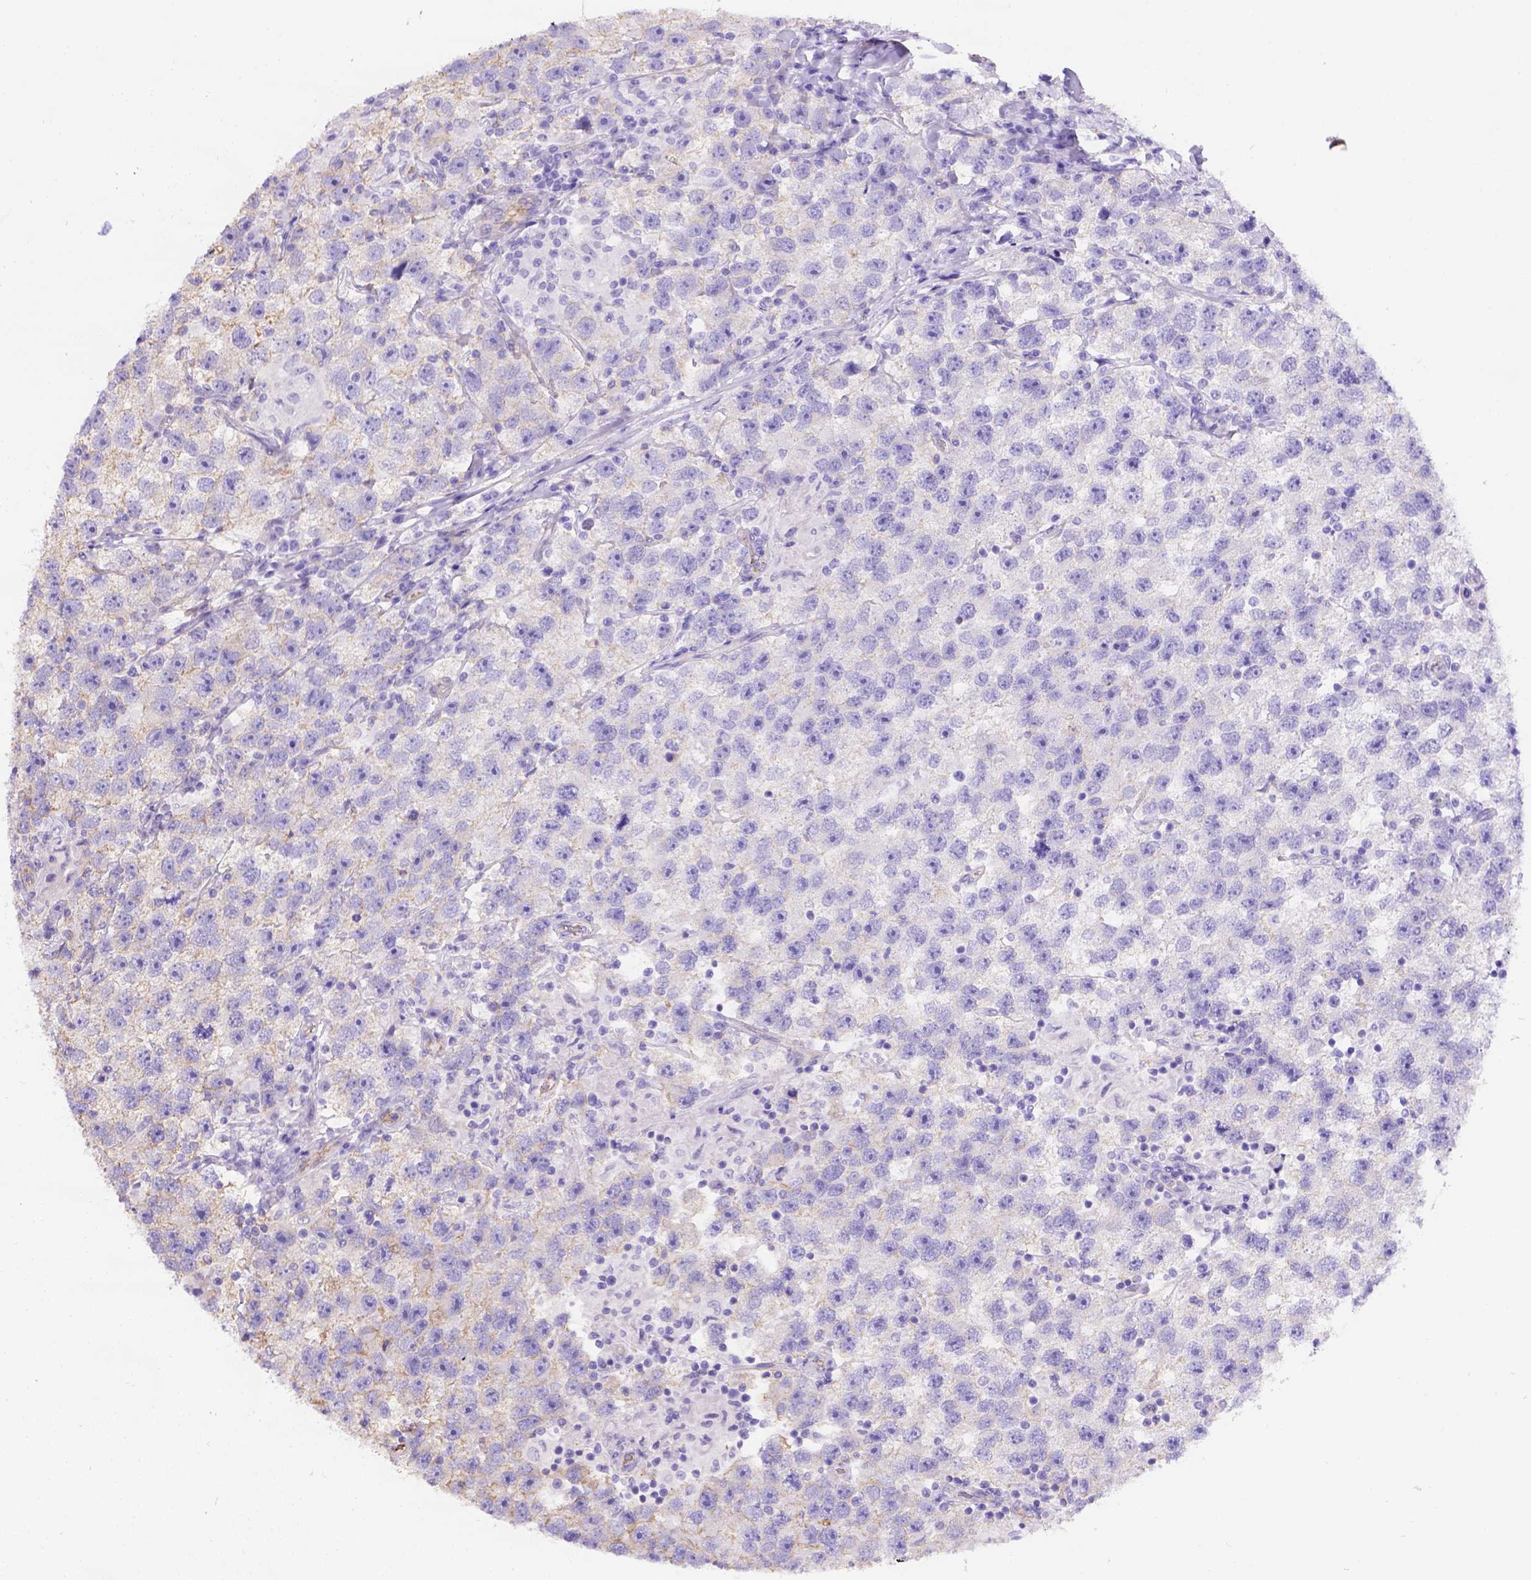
{"staining": {"intensity": "weak", "quantity": "25%-75%", "location": "cytoplasmic/membranous"}, "tissue": "testis cancer", "cell_type": "Tumor cells", "image_type": "cancer", "snomed": [{"axis": "morphology", "description": "Seminoma, NOS"}, {"axis": "topography", "description": "Testis"}], "caption": "Testis seminoma stained with a protein marker exhibits weak staining in tumor cells.", "gene": "PHF7", "patient": {"sex": "male", "age": 26}}